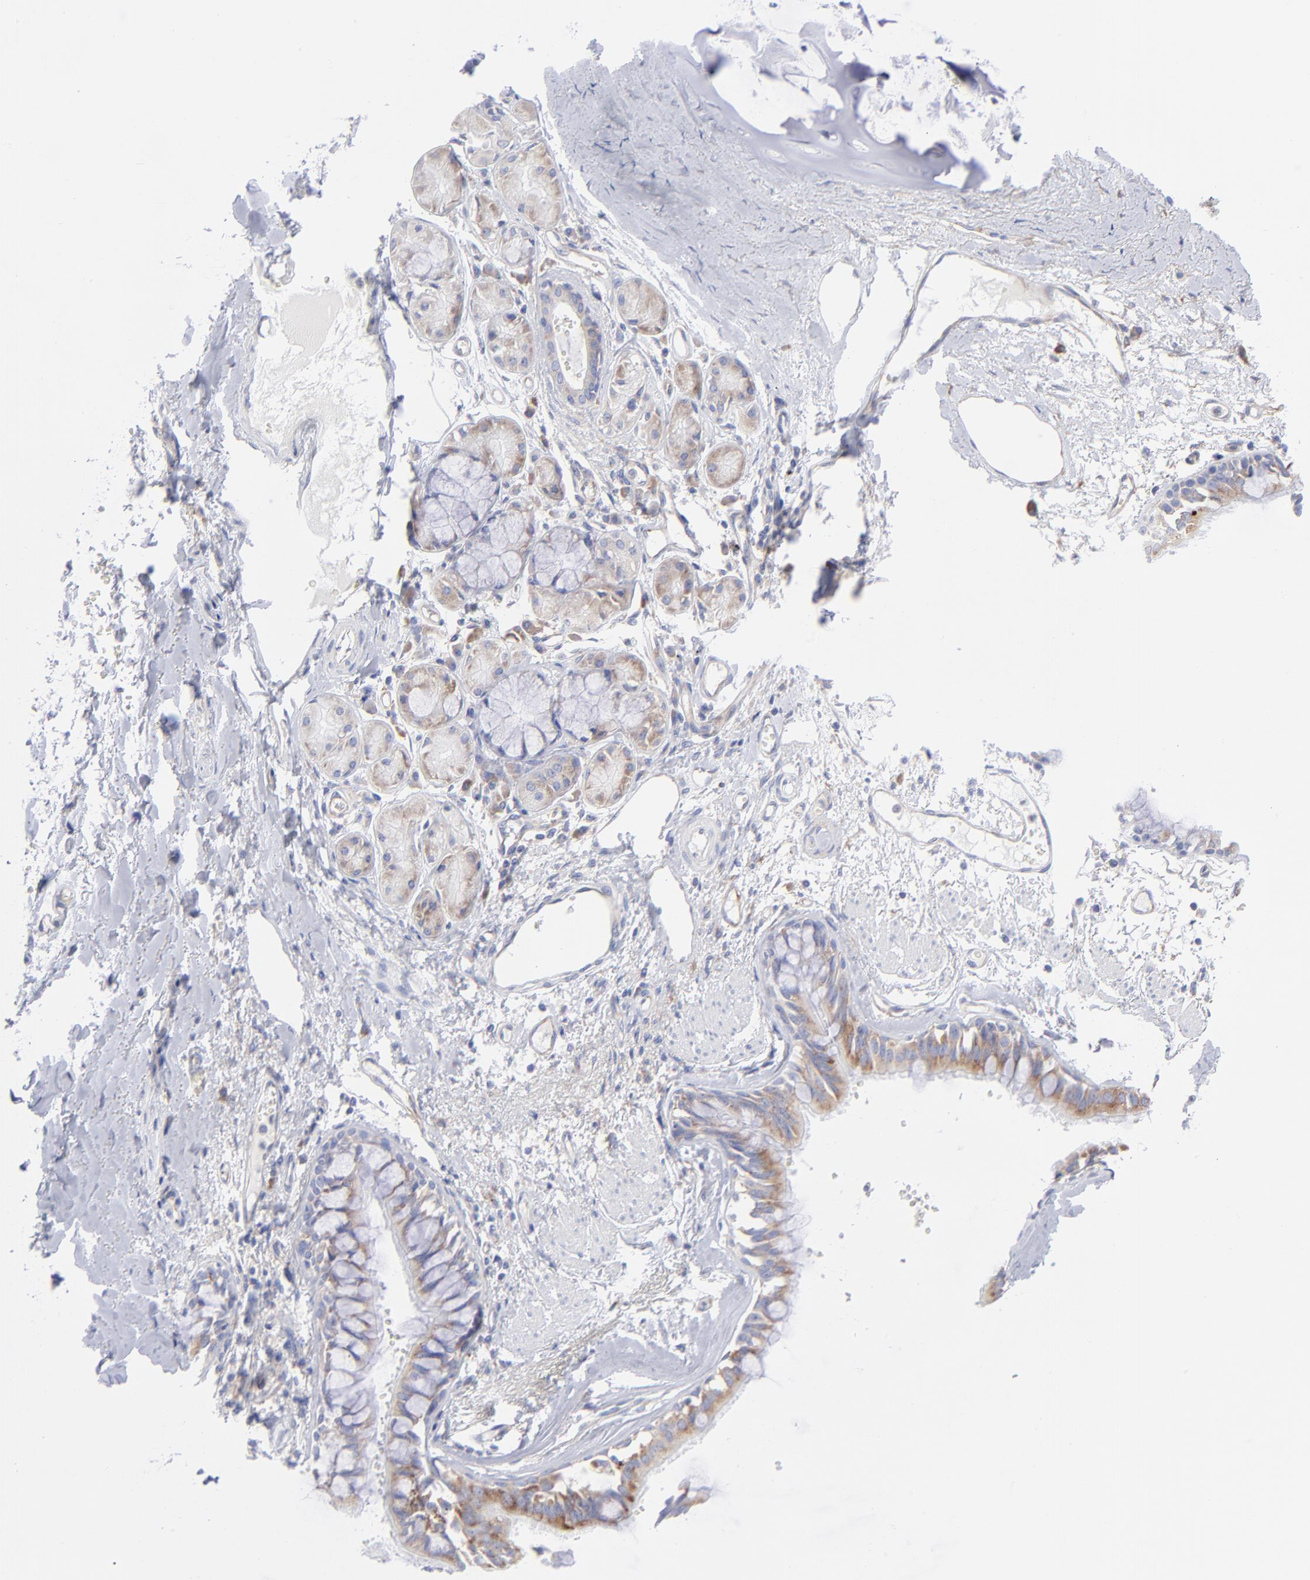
{"staining": {"intensity": "moderate", "quantity": ">75%", "location": "cytoplasmic/membranous"}, "tissue": "bronchus", "cell_type": "Respiratory epithelial cells", "image_type": "normal", "snomed": [{"axis": "morphology", "description": "Normal tissue, NOS"}, {"axis": "topography", "description": "Bronchus"}, {"axis": "topography", "description": "Lung"}], "caption": "A medium amount of moderate cytoplasmic/membranous positivity is seen in approximately >75% of respiratory epithelial cells in unremarkable bronchus. (Brightfield microscopy of DAB IHC at high magnification).", "gene": "EIF2AK2", "patient": {"sex": "female", "age": 56}}